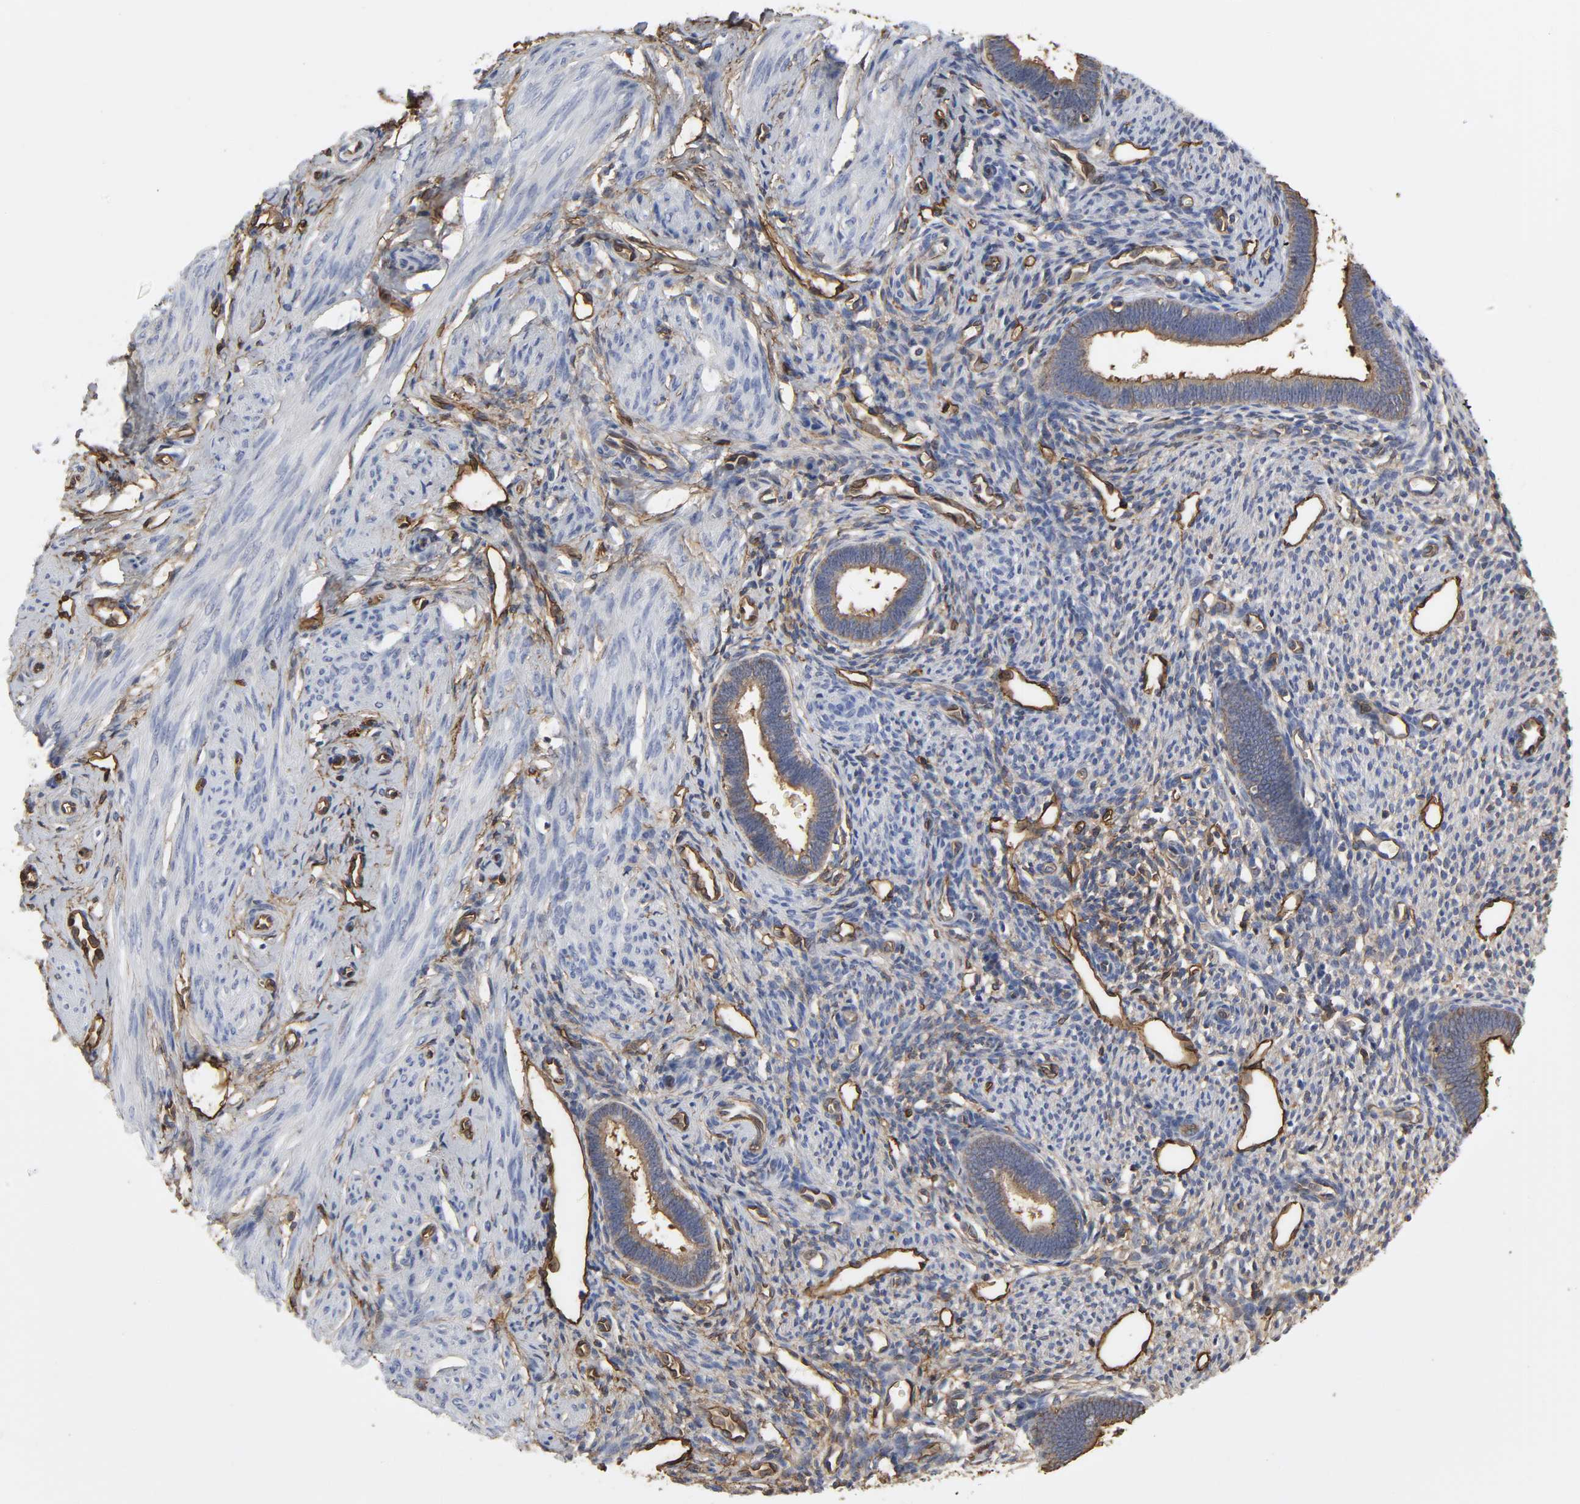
{"staining": {"intensity": "weak", "quantity": "25%-75%", "location": "cytoplasmic/membranous"}, "tissue": "endometrium", "cell_type": "Cells in endometrial stroma", "image_type": "normal", "snomed": [{"axis": "morphology", "description": "Normal tissue, NOS"}, {"axis": "topography", "description": "Endometrium"}], "caption": "This micrograph displays unremarkable endometrium stained with IHC to label a protein in brown. The cytoplasmic/membranous of cells in endometrial stroma show weak positivity for the protein. Nuclei are counter-stained blue.", "gene": "ANXA2", "patient": {"sex": "female", "age": 27}}